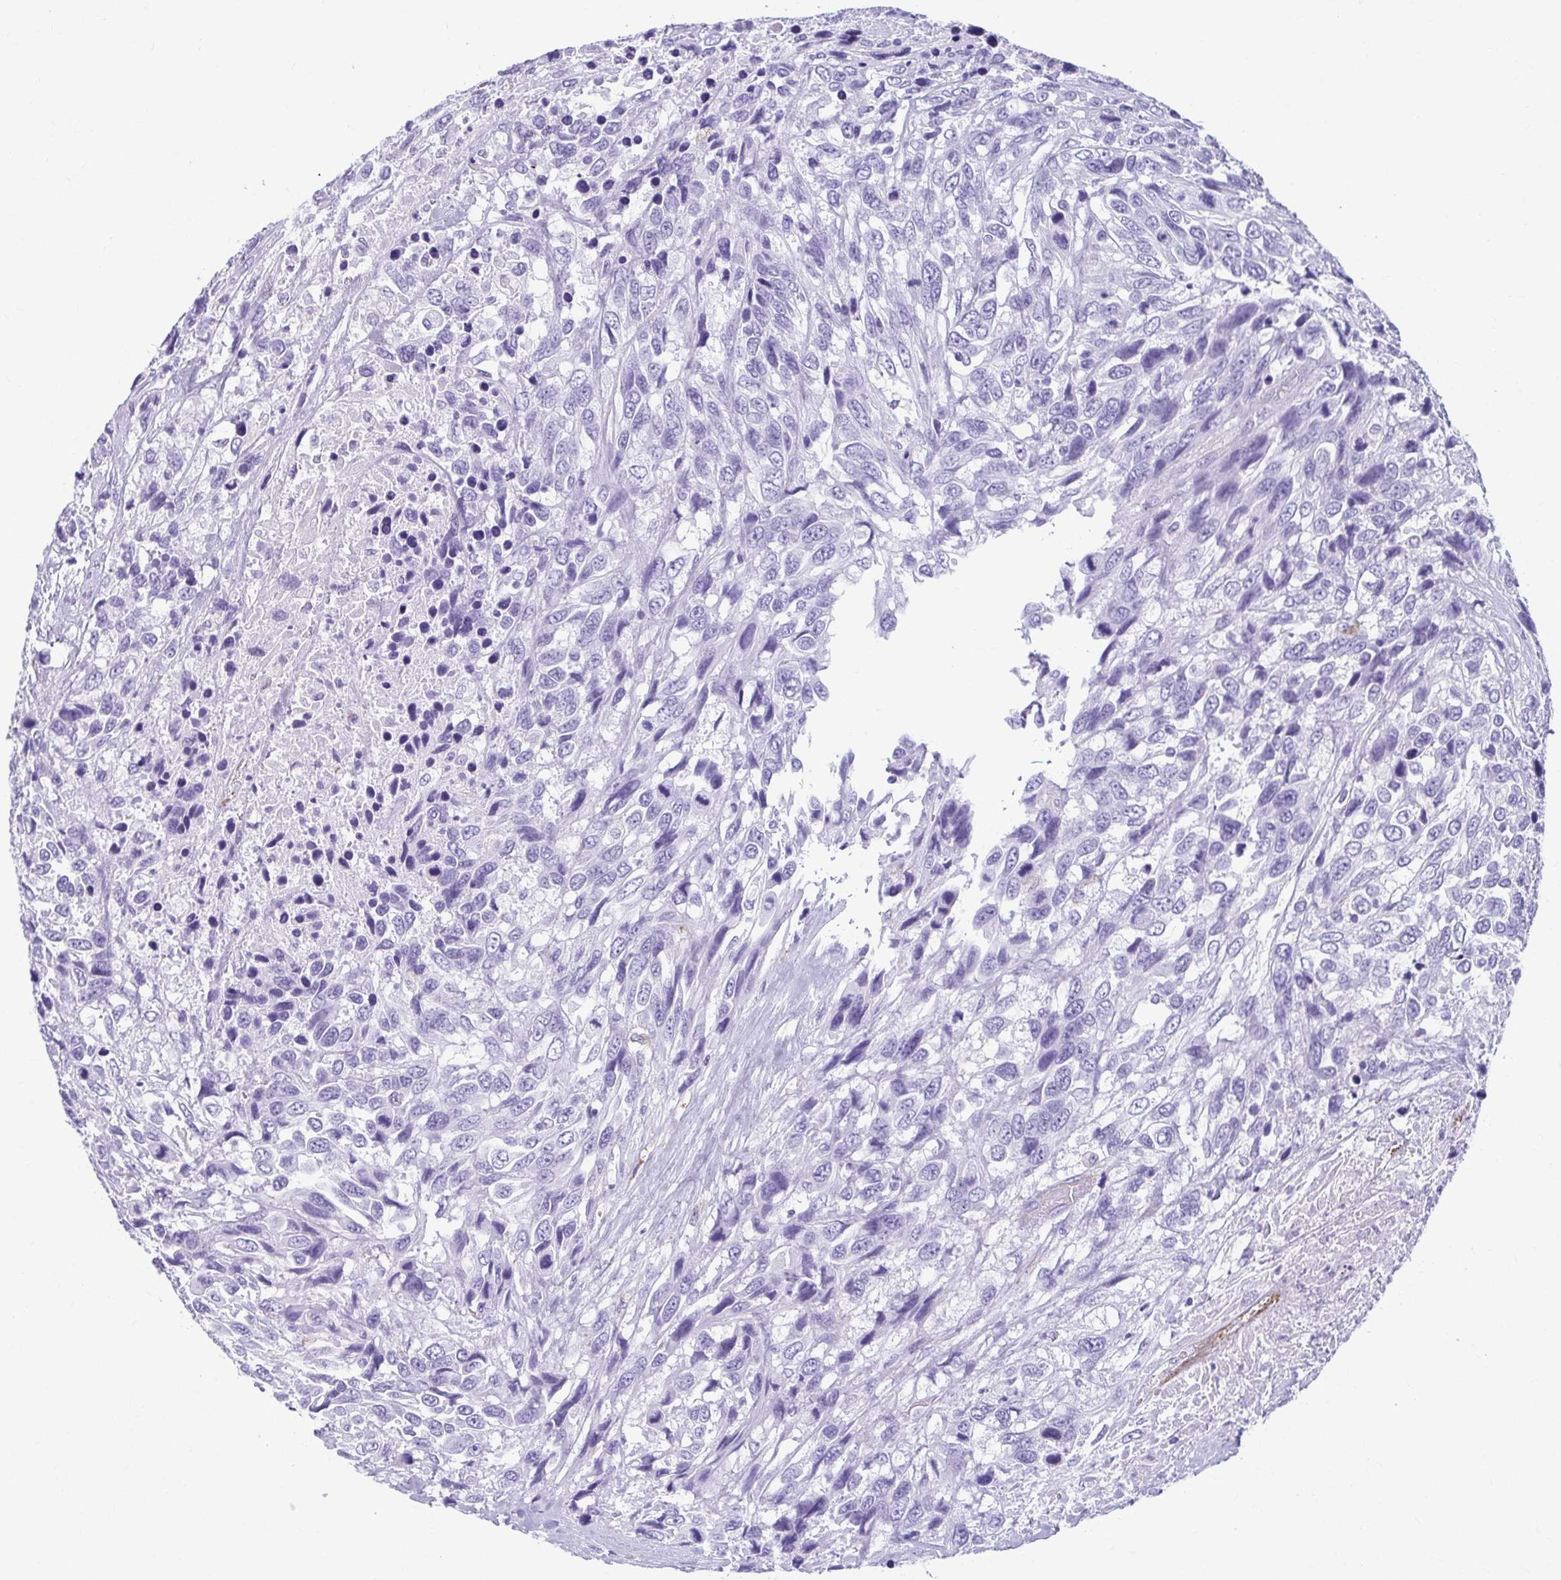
{"staining": {"intensity": "negative", "quantity": "none", "location": "none"}, "tissue": "urothelial cancer", "cell_type": "Tumor cells", "image_type": "cancer", "snomed": [{"axis": "morphology", "description": "Urothelial carcinoma, High grade"}, {"axis": "topography", "description": "Urinary bladder"}], "caption": "Tumor cells show no significant protein expression in urothelial cancer. (DAB immunohistochemistry (IHC) visualized using brightfield microscopy, high magnification).", "gene": "TCEAL3", "patient": {"sex": "female", "age": 70}}